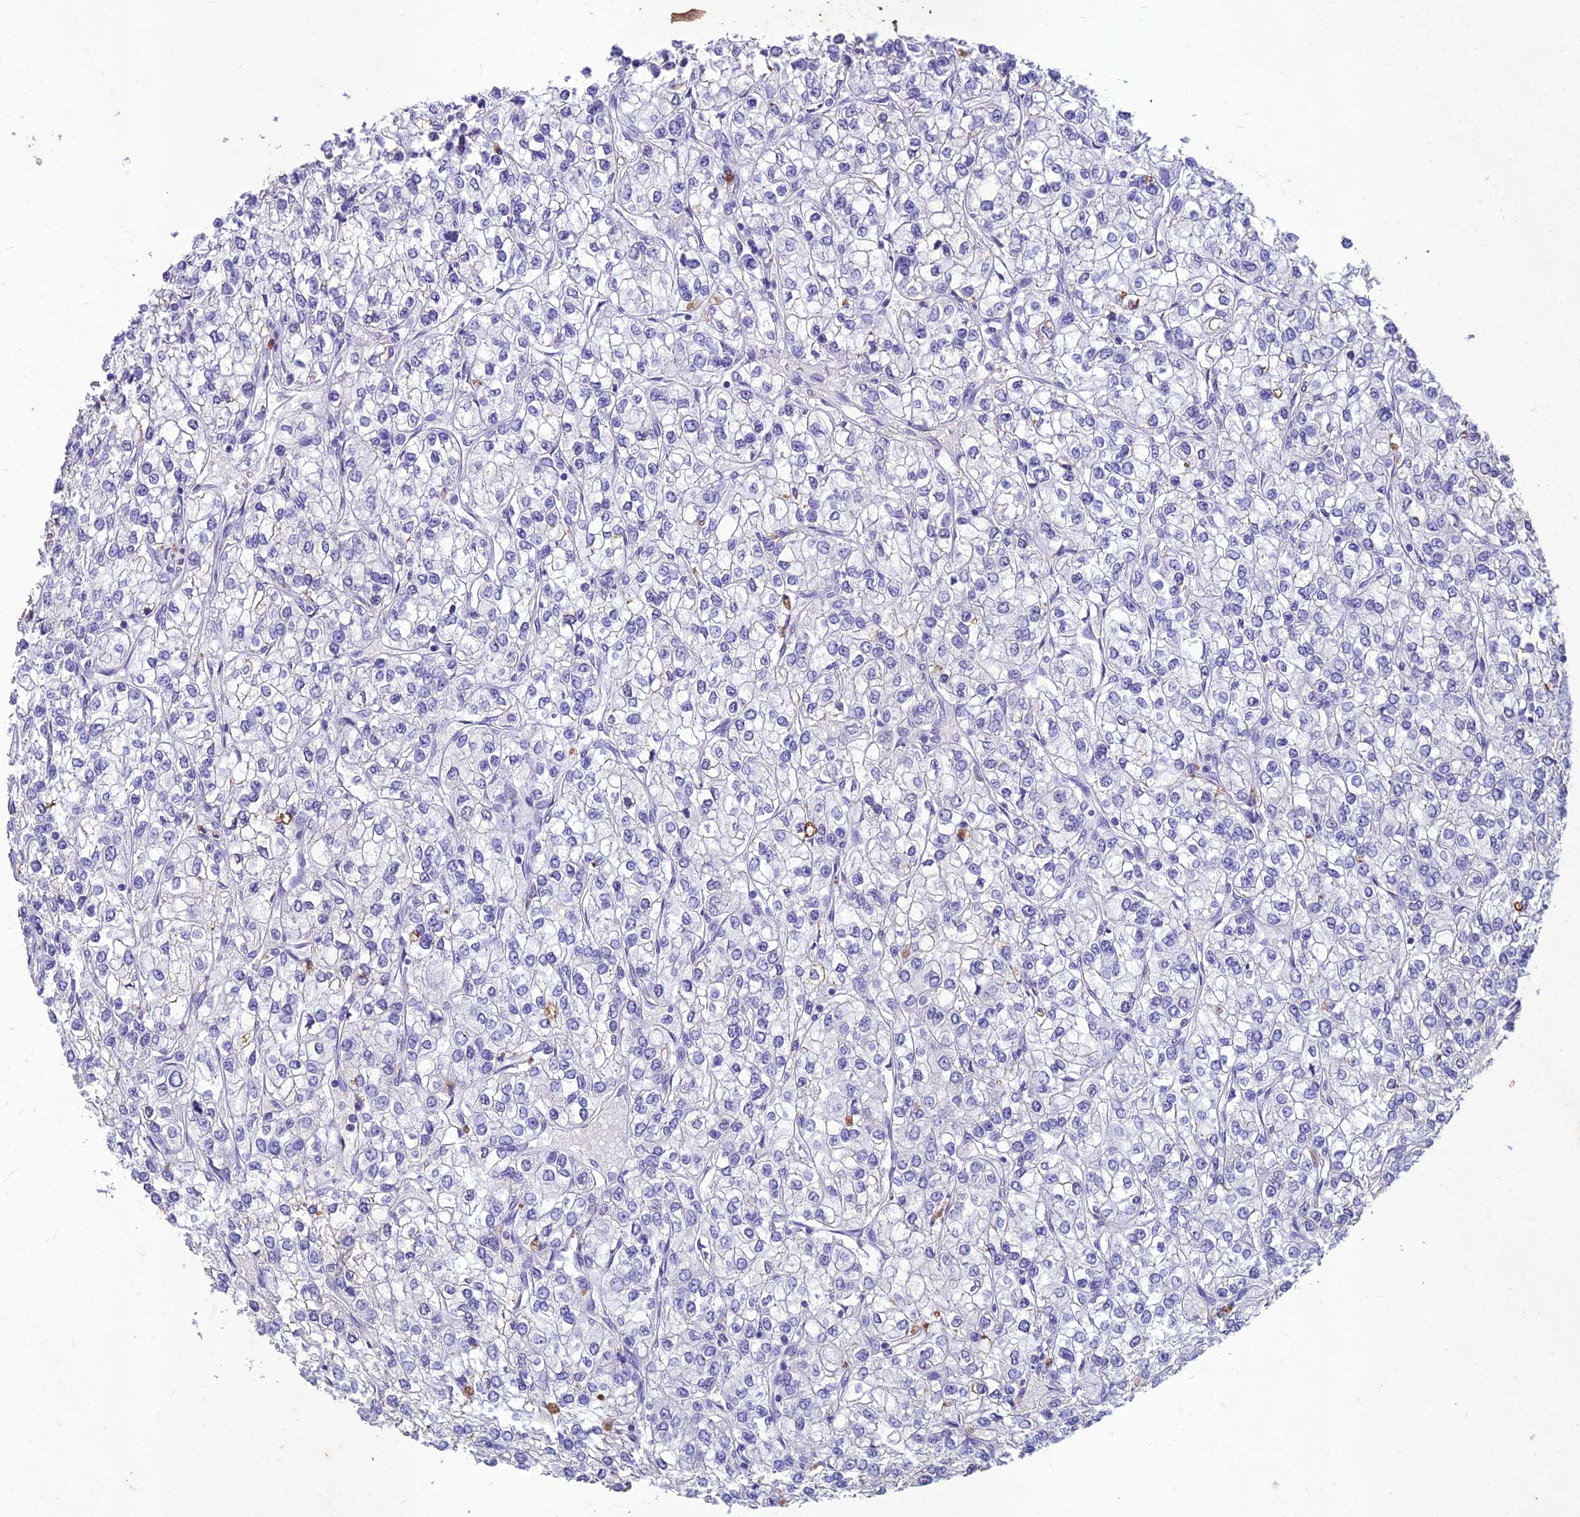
{"staining": {"intensity": "negative", "quantity": "none", "location": "none"}, "tissue": "renal cancer", "cell_type": "Tumor cells", "image_type": "cancer", "snomed": [{"axis": "morphology", "description": "Adenocarcinoma, NOS"}, {"axis": "topography", "description": "Kidney"}], "caption": "The immunohistochemistry (IHC) histopathology image has no significant positivity in tumor cells of renal cancer tissue.", "gene": "IFT172", "patient": {"sex": "male", "age": 80}}